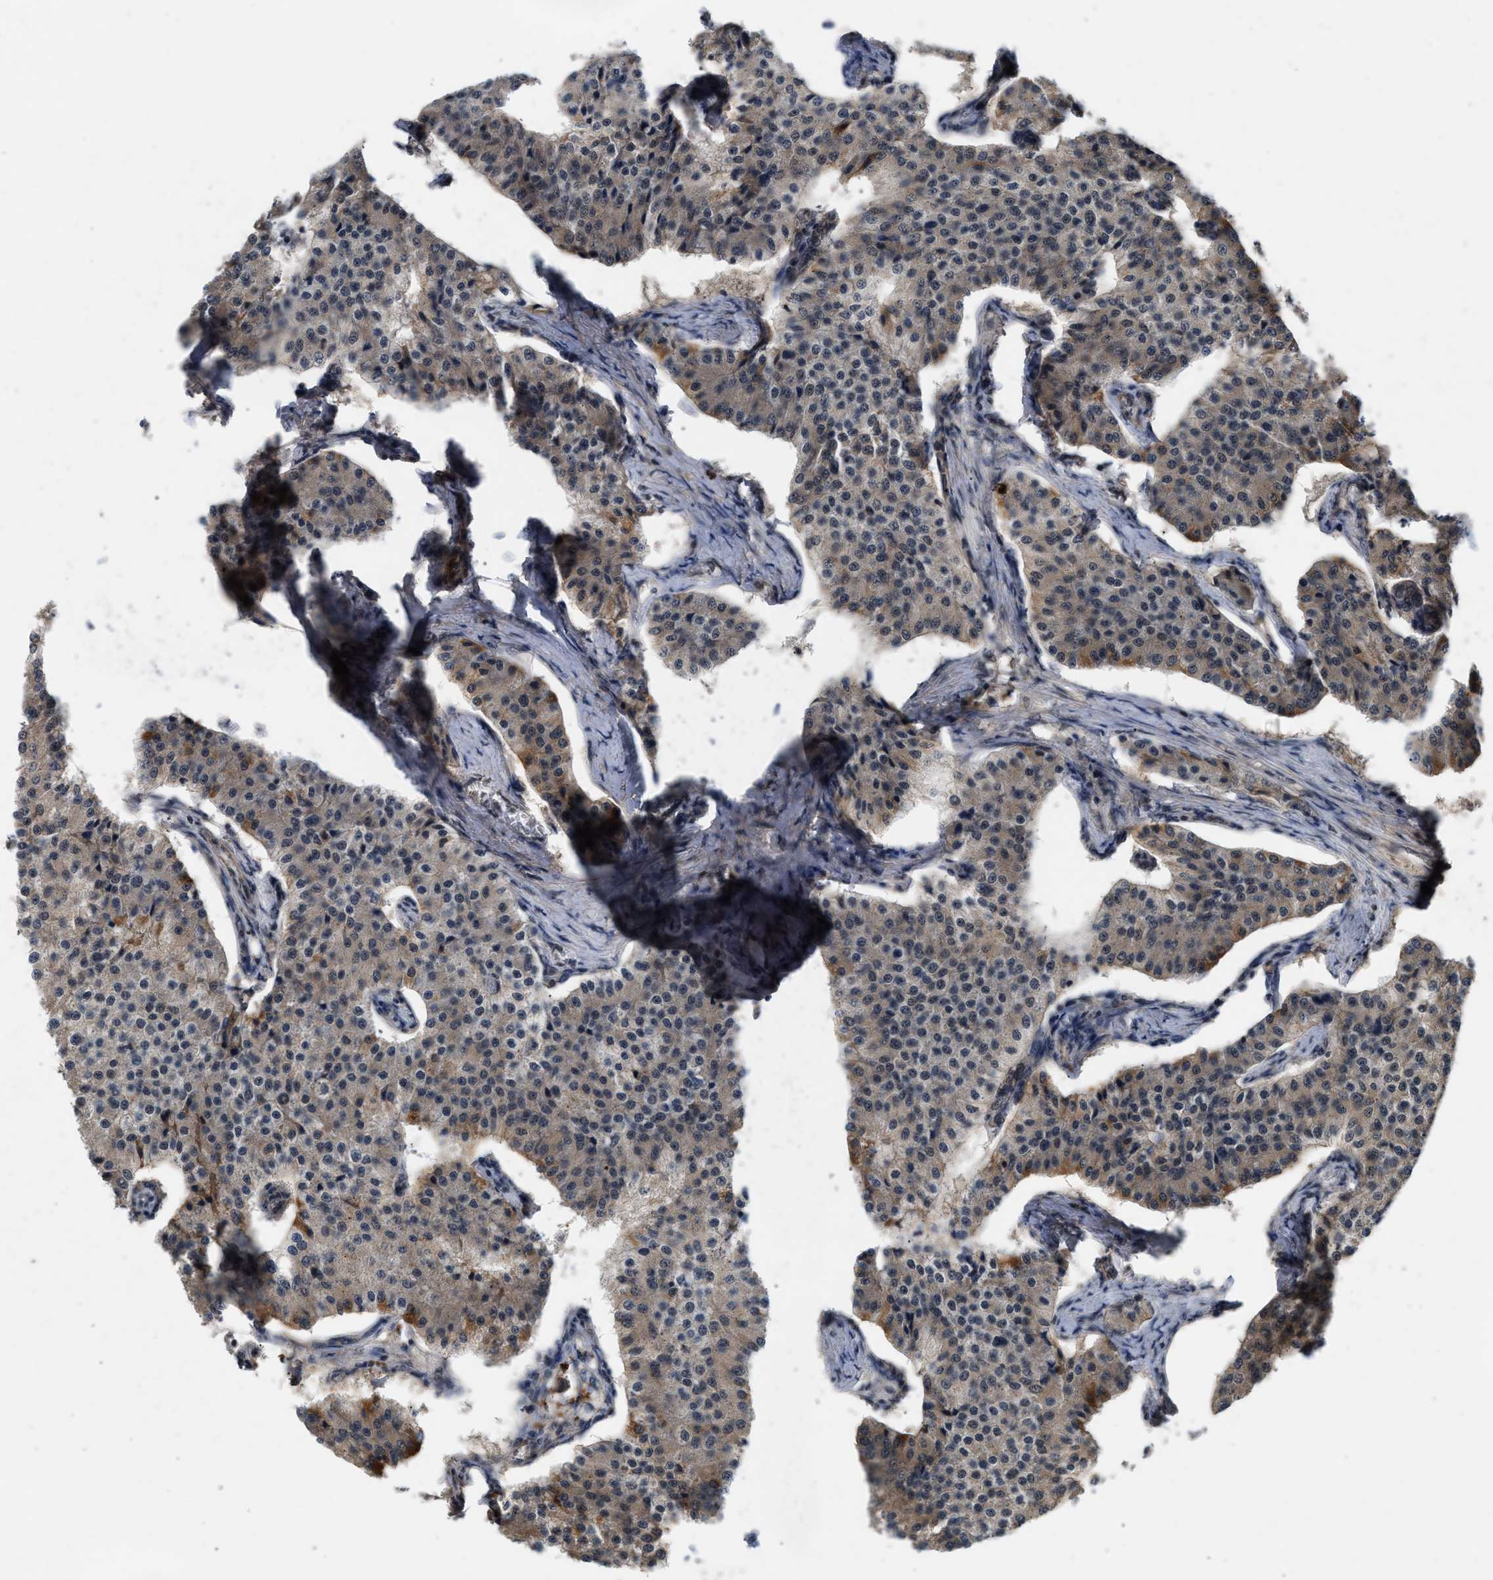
{"staining": {"intensity": "weak", "quantity": "25%-75%", "location": "cytoplasmic/membranous"}, "tissue": "carcinoid", "cell_type": "Tumor cells", "image_type": "cancer", "snomed": [{"axis": "morphology", "description": "Carcinoid, malignant, NOS"}, {"axis": "topography", "description": "Colon"}], "caption": "Protein analysis of carcinoid (malignant) tissue exhibits weak cytoplasmic/membranous positivity in approximately 25%-75% of tumor cells.", "gene": "RUSC2", "patient": {"sex": "female", "age": 52}}